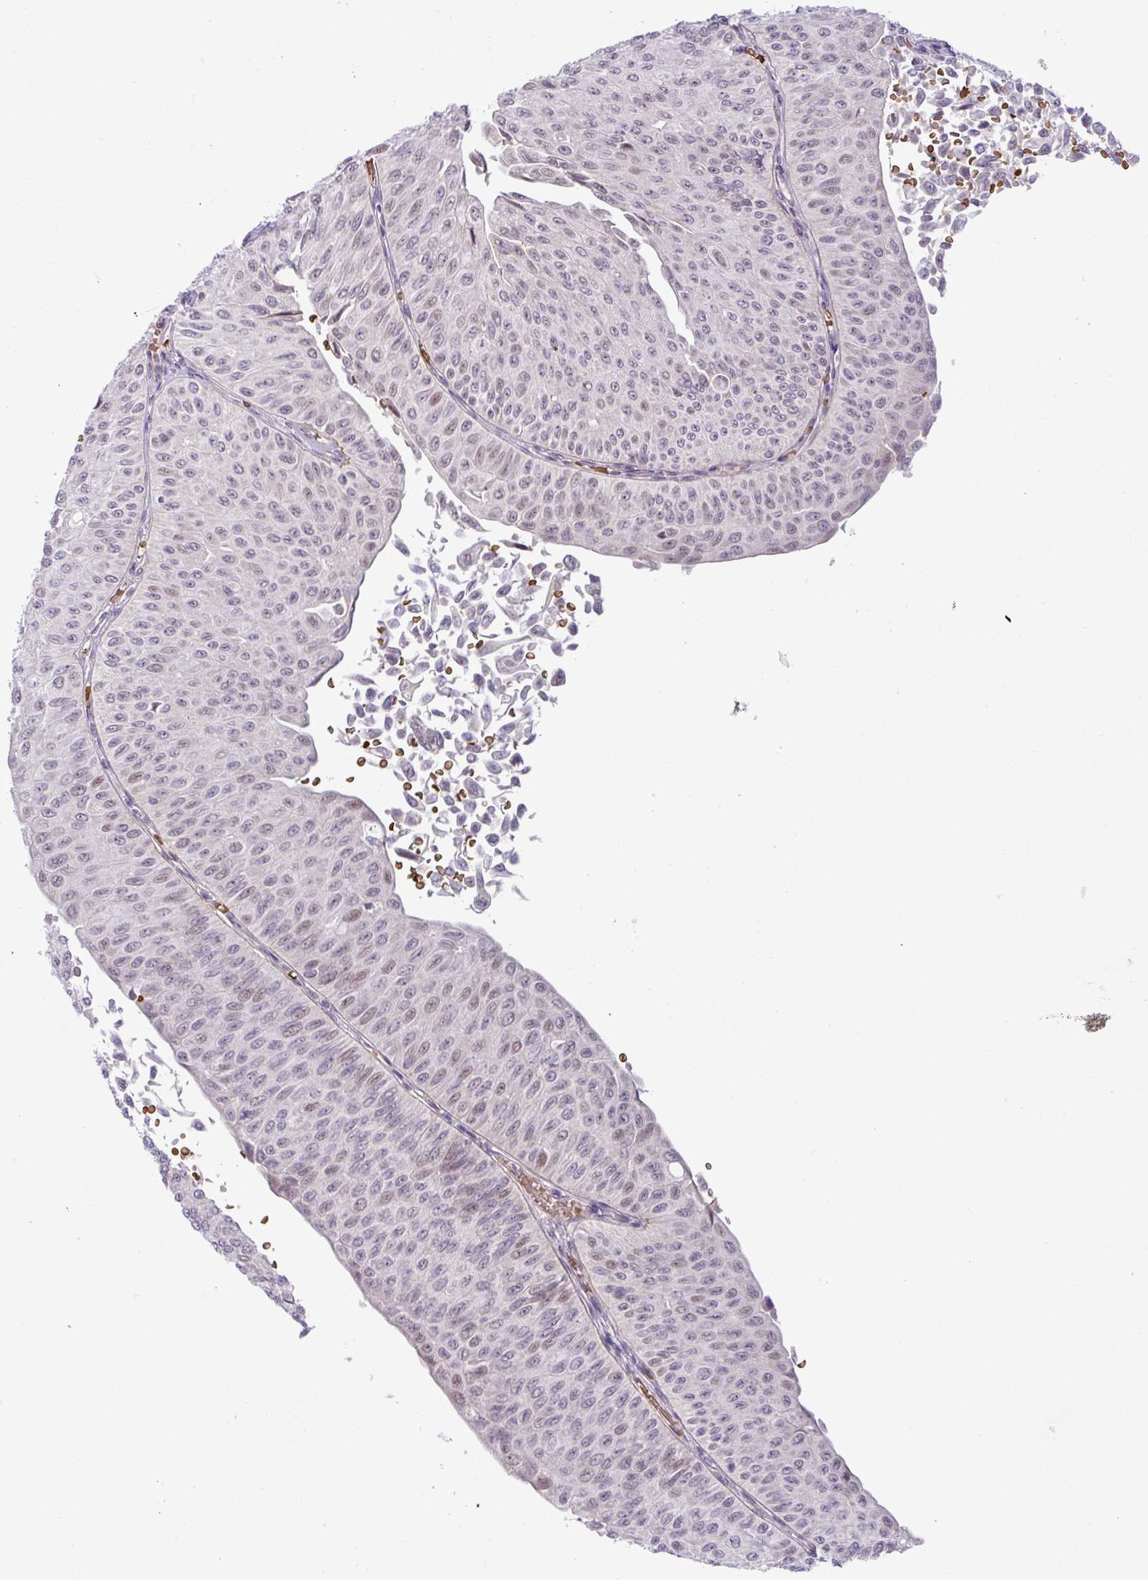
{"staining": {"intensity": "moderate", "quantity": "<25%", "location": "nuclear"}, "tissue": "urothelial cancer", "cell_type": "Tumor cells", "image_type": "cancer", "snomed": [{"axis": "morphology", "description": "Urothelial carcinoma, NOS"}, {"axis": "topography", "description": "Urinary bladder"}], "caption": "Immunohistochemical staining of urothelial cancer demonstrates moderate nuclear protein expression in about <25% of tumor cells.", "gene": "PARP2", "patient": {"sex": "male", "age": 59}}